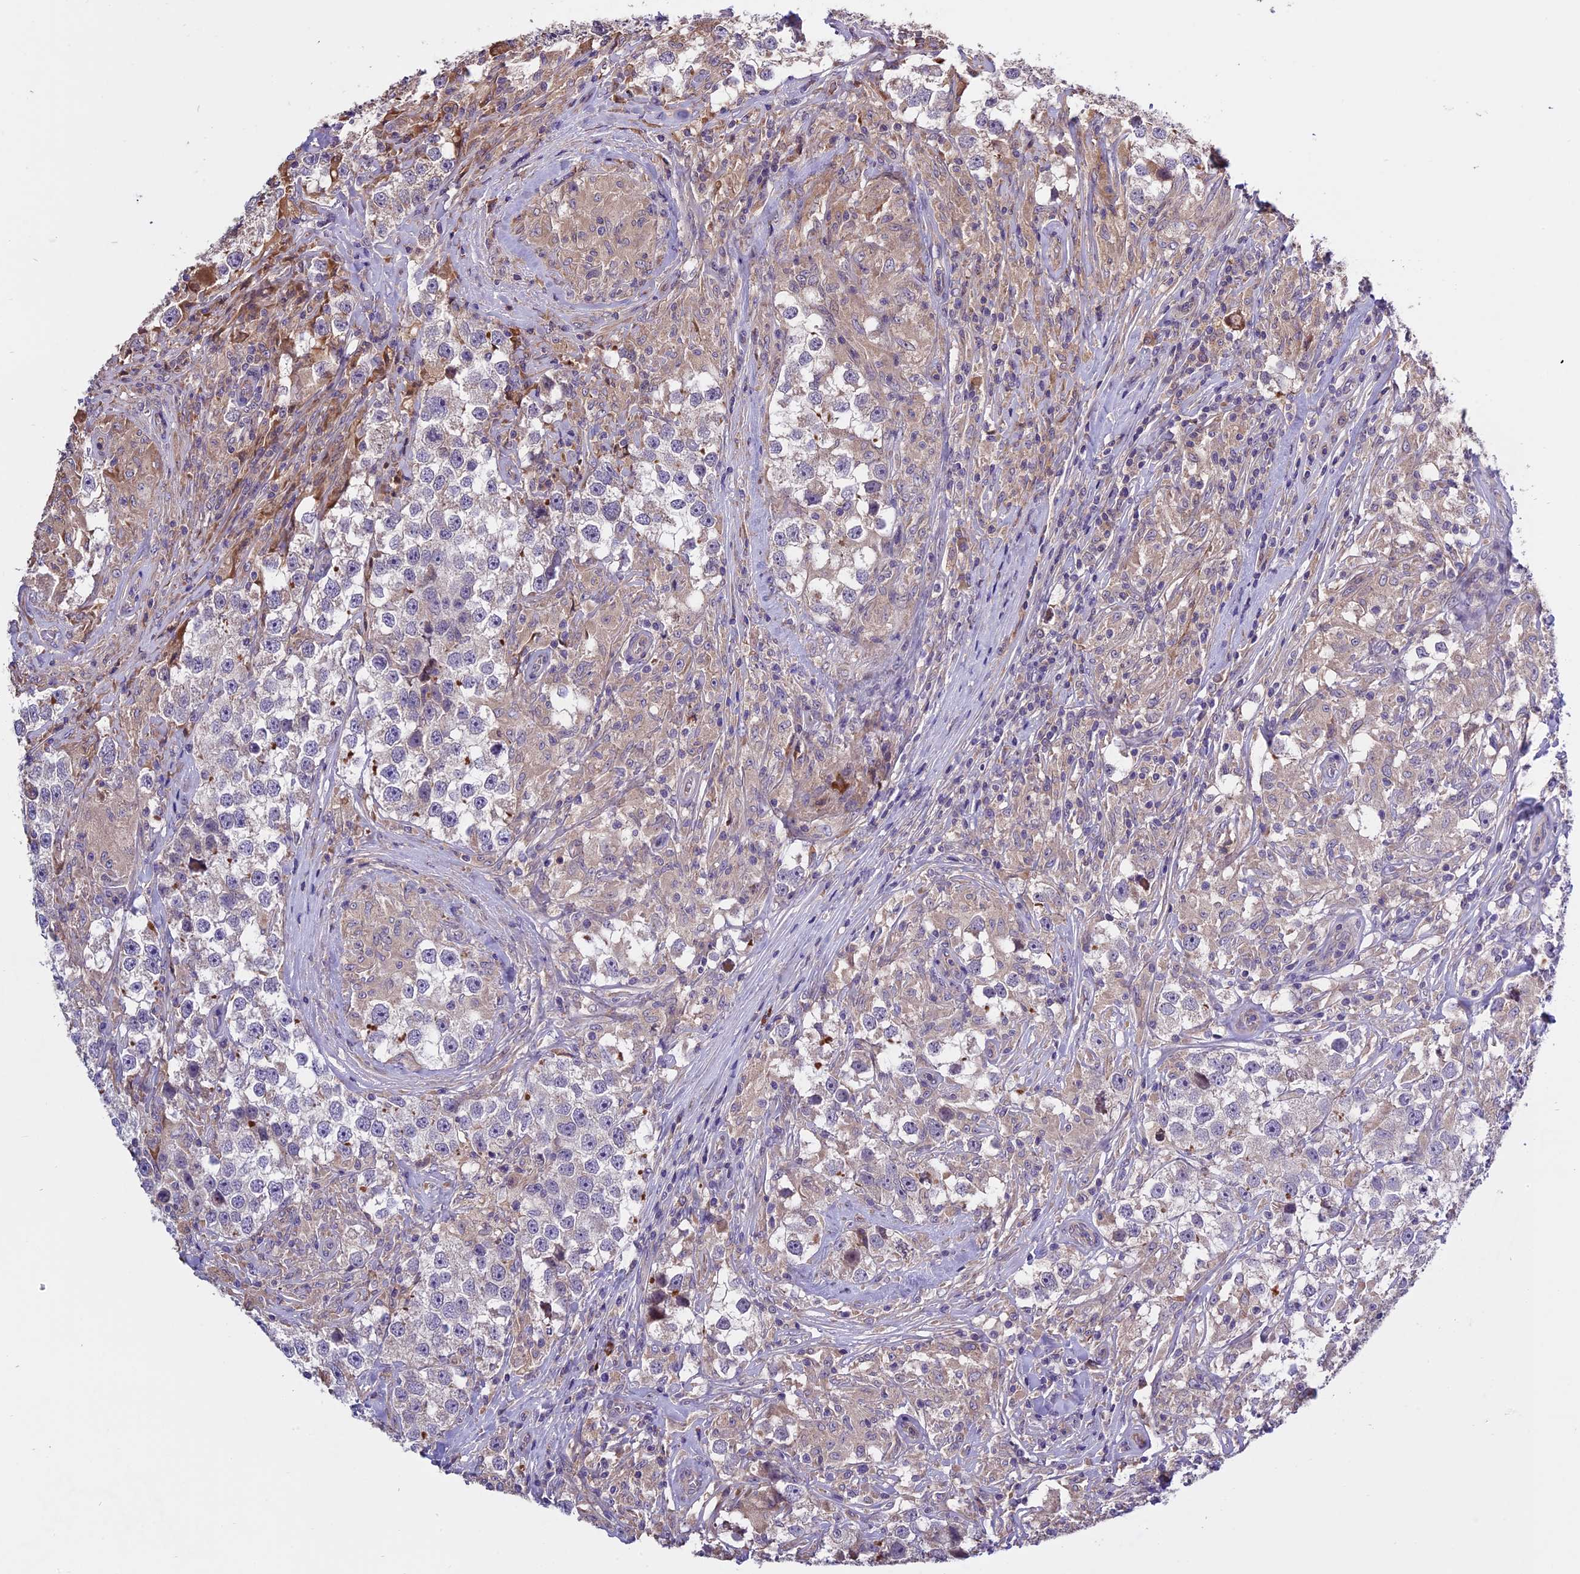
{"staining": {"intensity": "weak", "quantity": "<25%", "location": "cytoplasmic/membranous"}, "tissue": "testis cancer", "cell_type": "Tumor cells", "image_type": "cancer", "snomed": [{"axis": "morphology", "description": "Seminoma, NOS"}, {"axis": "topography", "description": "Testis"}], "caption": "An immunohistochemistry (IHC) photomicrograph of testis cancer (seminoma) is shown. There is no staining in tumor cells of testis cancer (seminoma).", "gene": "ABCC10", "patient": {"sex": "male", "age": 46}}